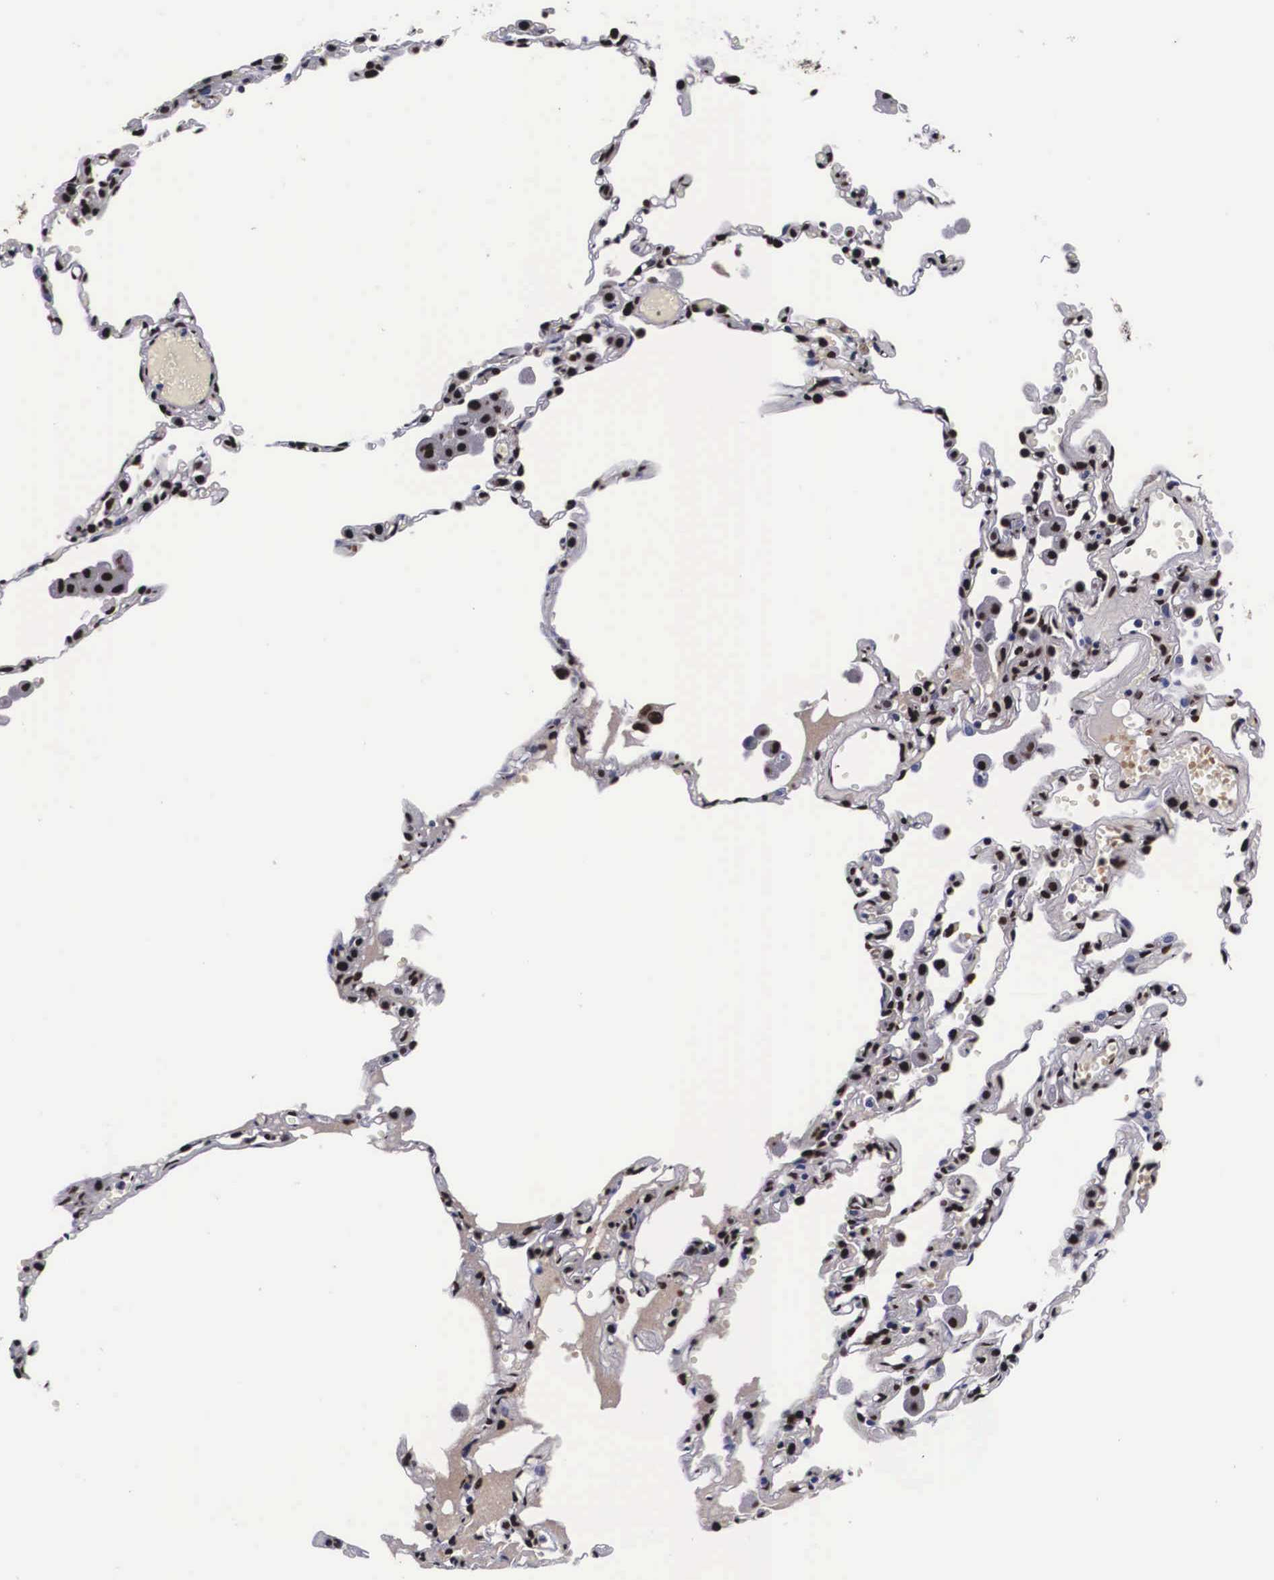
{"staining": {"intensity": "strong", "quantity": ">75%", "location": "nuclear"}, "tissue": "lung cancer", "cell_type": "Tumor cells", "image_type": "cancer", "snomed": [{"axis": "morphology", "description": "Adenocarcinoma, NOS"}, {"axis": "topography", "description": "Lung"}], "caption": "DAB (3,3'-diaminobenzidine) immunohistochemical staining of human lung cancer displays strong nuclear protein staining in approximately >75% of tumor cells.", "gene": "PABPN1", "patient": {"sex": "male", "age": 64}}